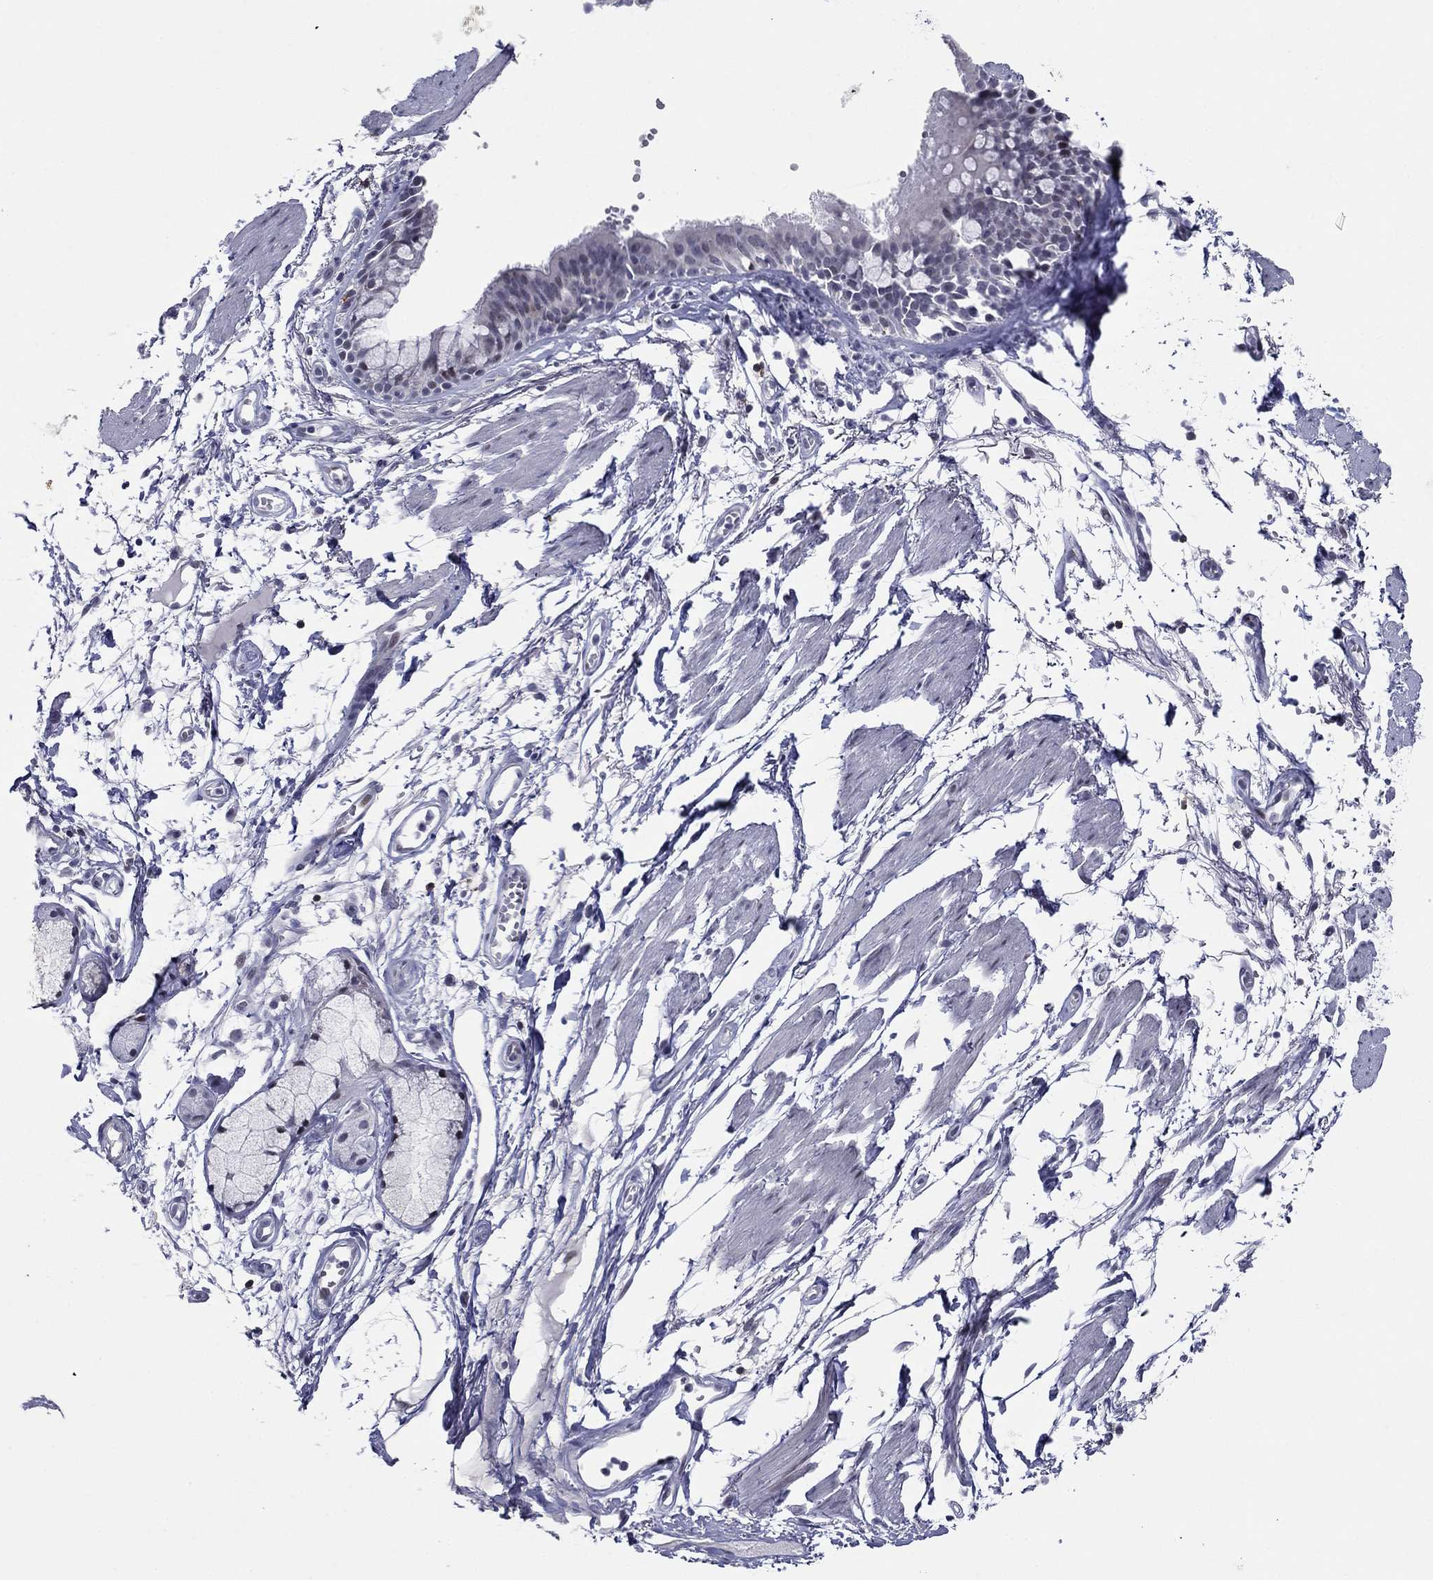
{"staining": {"intensity": "negative", "quantity": "none", "location": "none"}, "tissue": "soft tissue", "cell_type": "Fibroblasts", "image_type": "normal", "snomed": [{"axis": "morphology", "description": "Normal tissue, NOS"}, {"axis": "morphology", "description": "Squamous cell carcinoma, NOS"}, {"axis": "topography", "description": "Cartilage tissue"}, {"axis": "topography", "description": "Lung"}], "caption": "Immunohistochemistry (IHC) histopathology image of unremarkable soft tissue: soft tissue stained with DAB (3,3'-diaminobenzidine) displays no significant protein staining in fibroblasts. The staining was performed using DAB to visualize the protein expression in brown, while the nuclei were stained in blue with hematoxylin (Magnification: 20x).", "gene": "ITGAE", "patient": {"sex": "male", "age": 66}}